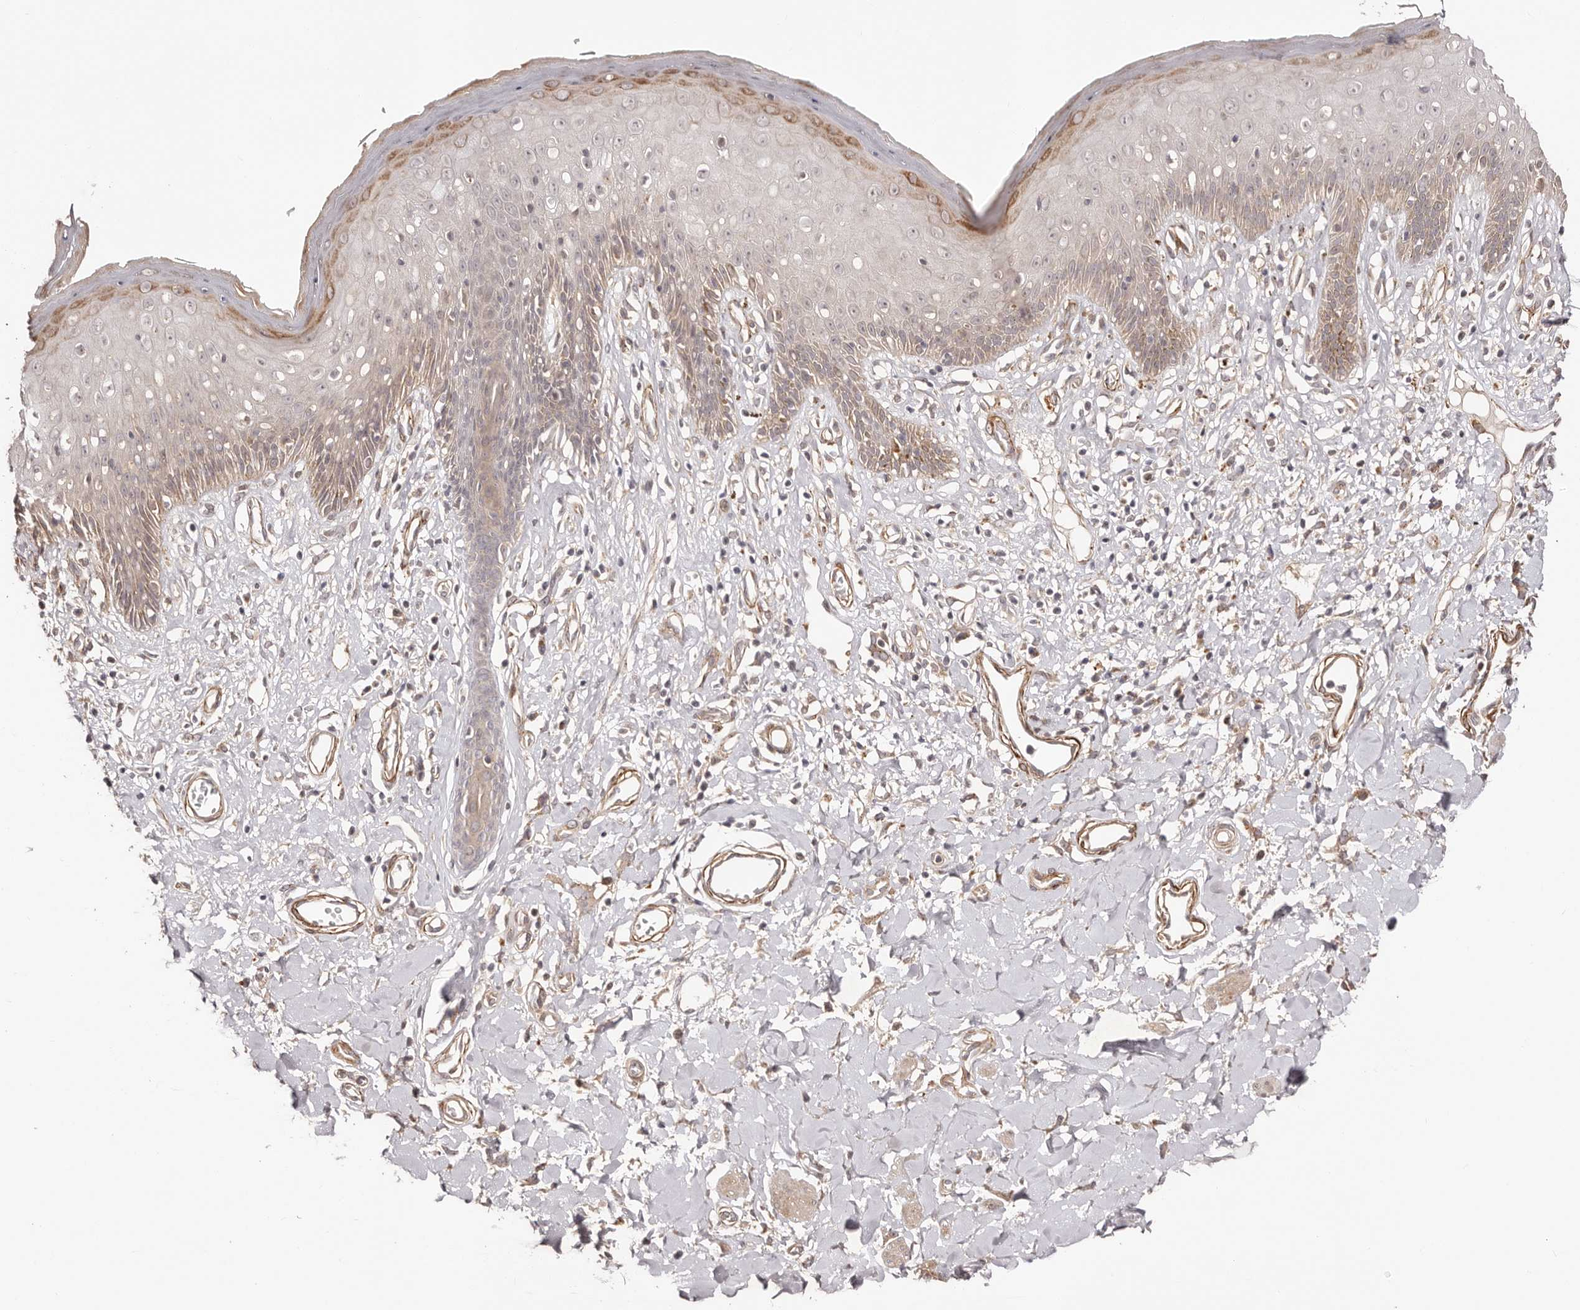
{"staining": {"intensity": "moderate", "quantity": "<25%", "location": "cytoplasmic/membranous"}, "tissue": "skin", "cell_type": "Epidermal cells", "image_type": "normal", "snomed": [{"axis": "morphology", "description": "Normal tissue, NOS"}, {"axis": "morphology", "description": "Squamous cell carcinoma, NOS"}, {"axis": "topography", "description": "Vulva"}], "caption": "Epidermal cells reveal moderate cytoplasmic/membranous positivity in about <25% of cells in benign skin. The staining was performed using DAB, with brown indicating positive protein expression. Nuclei are stained blue with hematoxylin.", "gene": "MICAL2", "patient": {"sex": "female", "age": 85}}